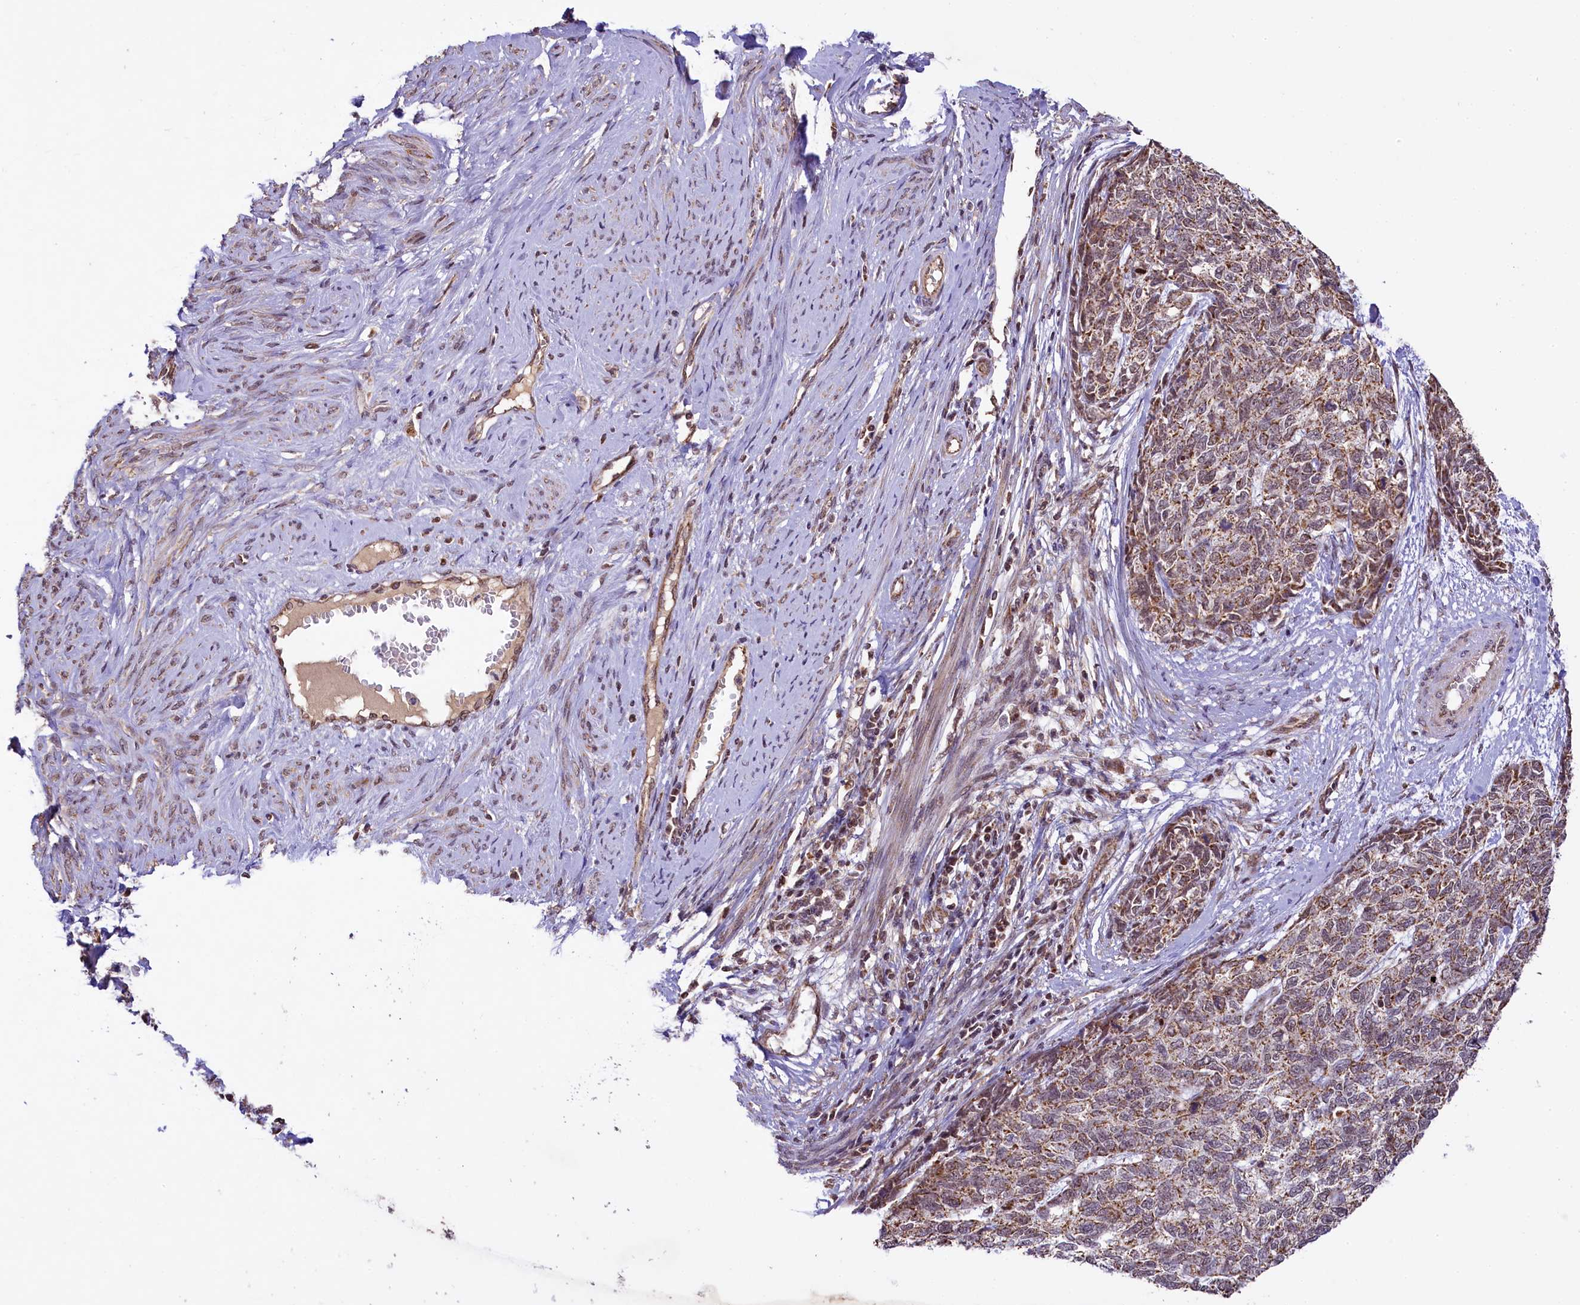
{"staining": {"intensity": "moderate", "quantity": ">75%", "location": "cytoplasmic/membranous"}, "tissue": "cervical cancer", "cell_type": "Tumor cells", "image_type": "cancer", "snomed": [{"axis": "morphology", "description": "Squamous cell carcinoma, NOS"}, {"axis": "topography", "description": "Cervix"}], "caption": "Protein expression analysis of squamous cell carcinoma (cervical) shows moderate cytoplasmic/membranous positivity in approximately >75% of tumor cells.", "gene": "PAF1", "patient": {"sex": "female", "age": 63}}